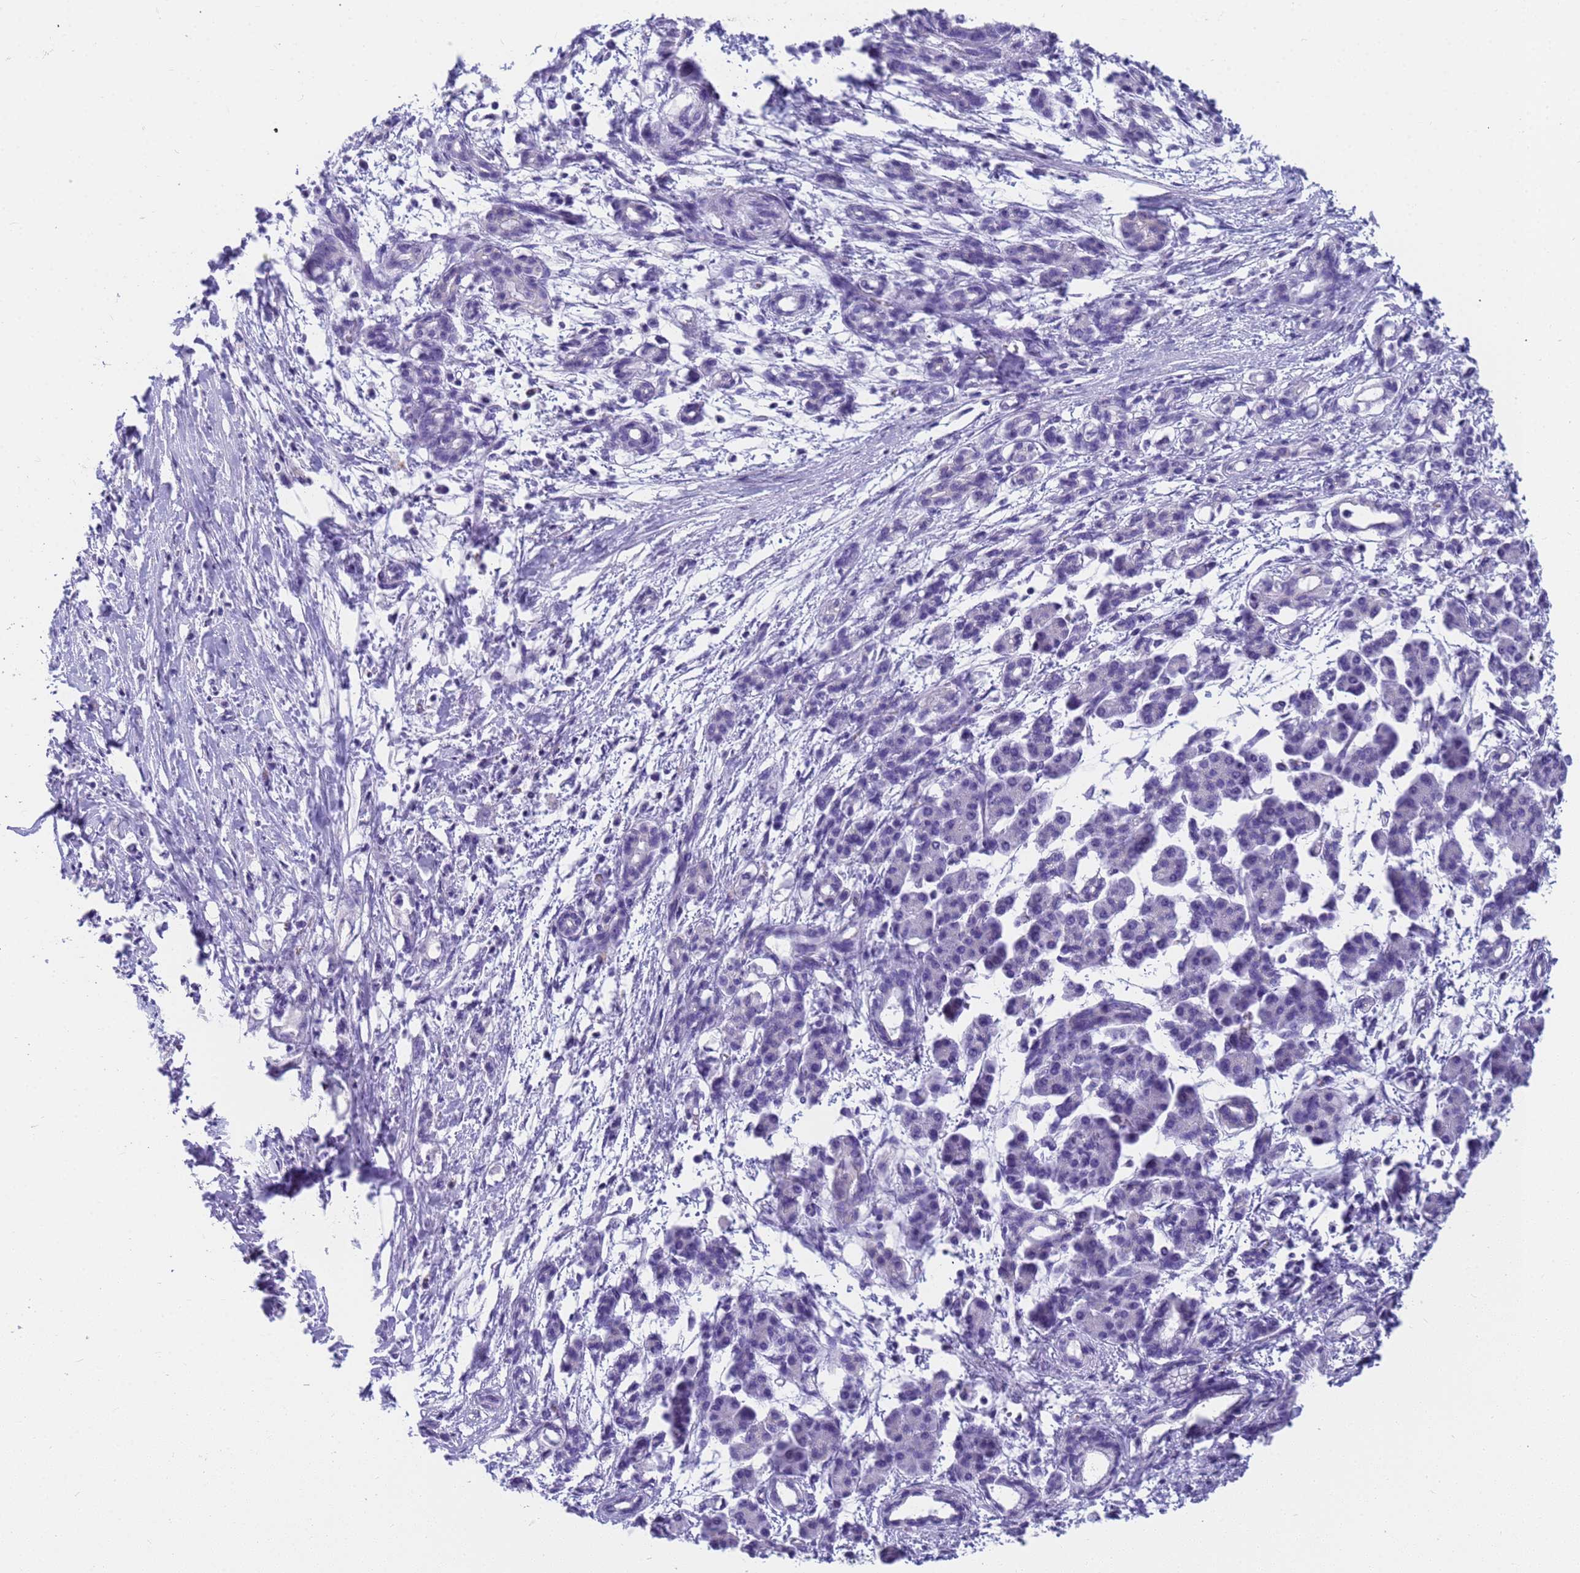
{"staining": {"intensity": "negative", "quantity": "none", "location": "none"}, "tissue": "pancreatic cancer", "cell_type": "Tumor cells", "image_type": "cancer", "snomed": [{"axis": "morphology", "description": "Adenocarcinoma, NOS"}, {"axis": "topography", "description": "Pancreas"}], "caption": "High power microscopy image of an IHC micrograph of adenocarcinoma (pancreatic), revealing no significant staining in tumor cells. (DAB immunohistochemistry with hematoxylin counter stain).", "gene": "RNASE2", "patient": {"sex": "female", "age": 55}}